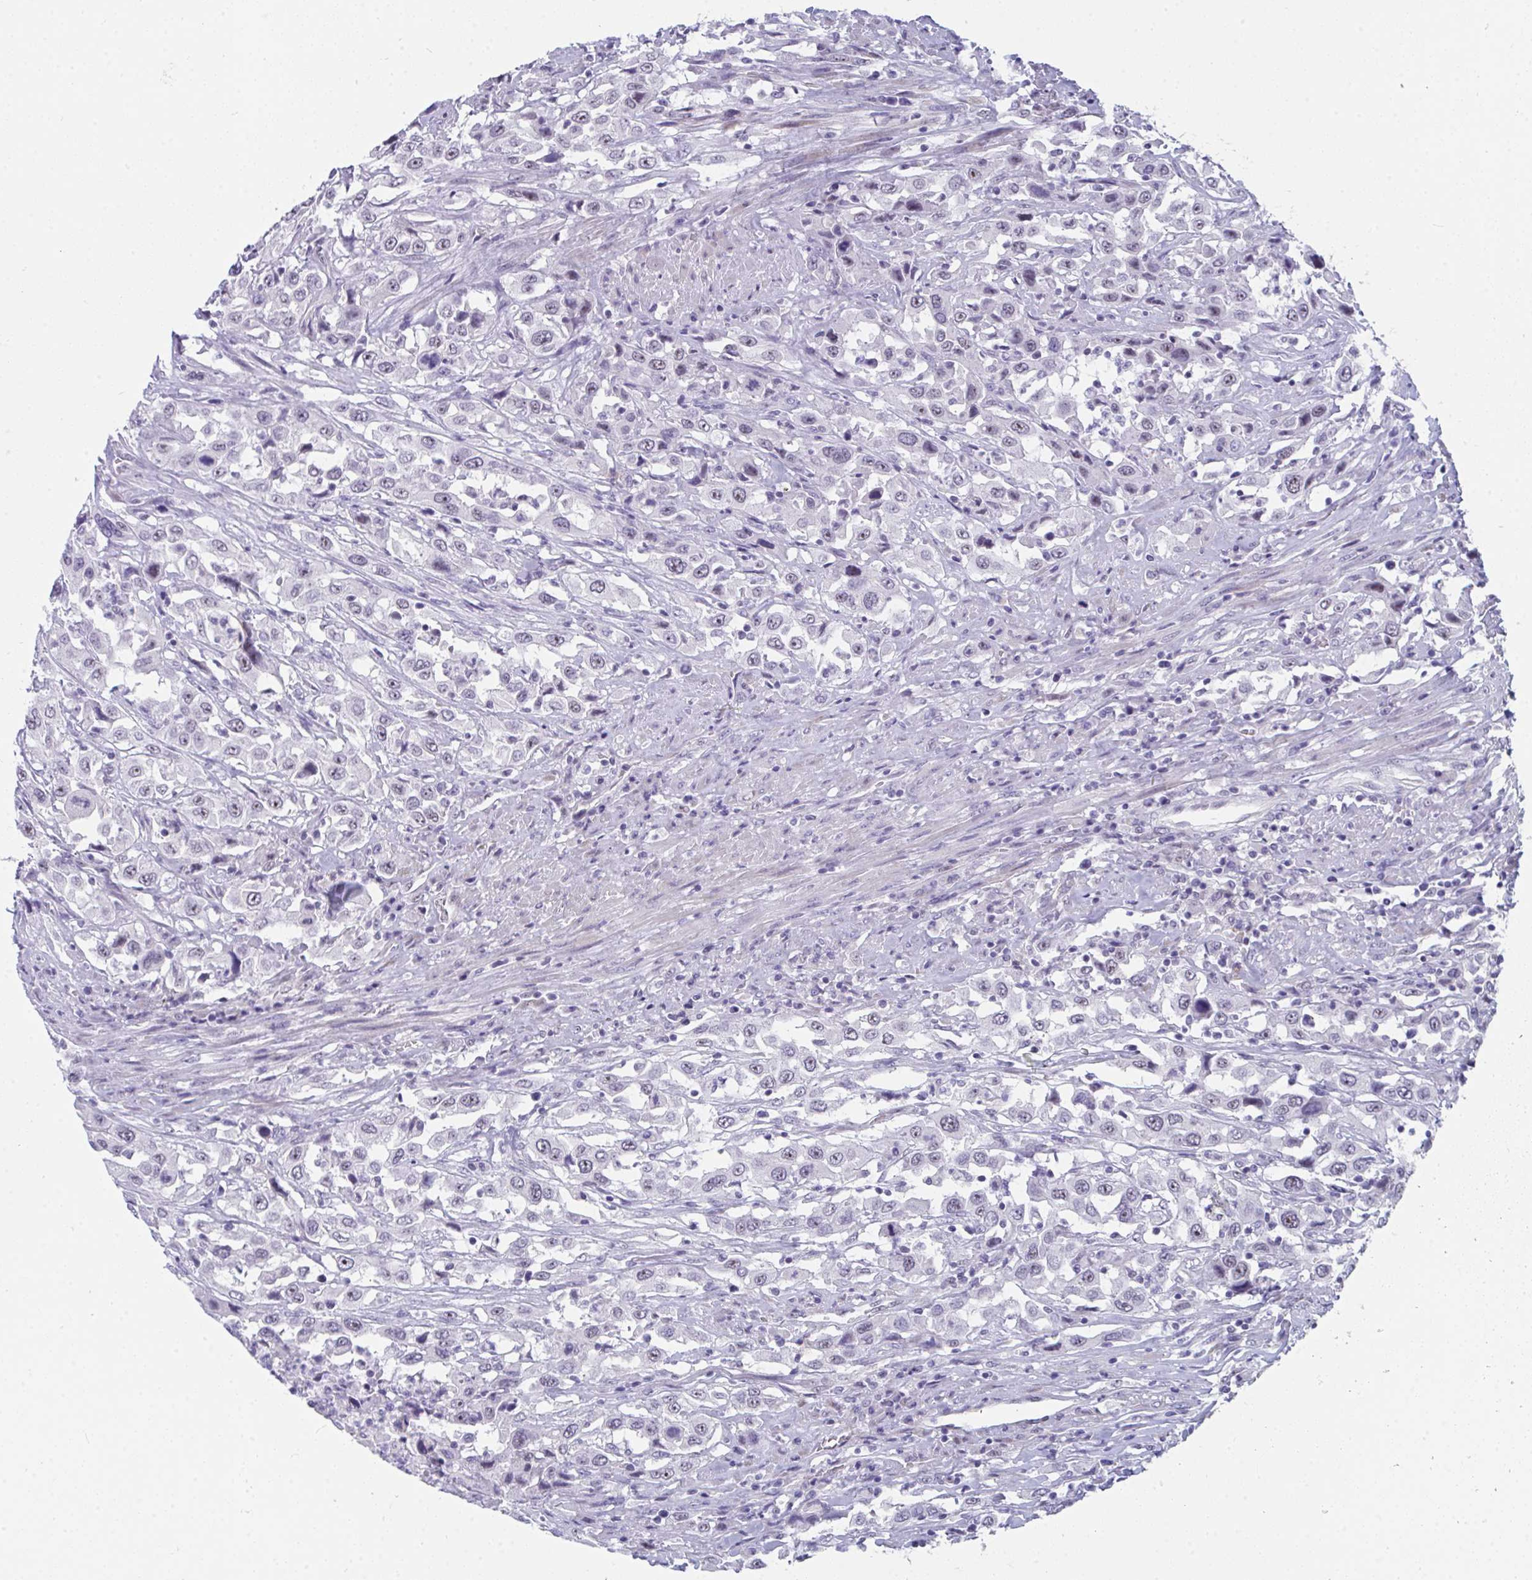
{"staining": {"intensity": "negative", "quantity": "none", "location": "none"}, "tissue": "urothelial cancer", "cell_type": "Tumor cells", "image_type": "cancer", "snomed": [{"axis": "morphology", "description": "Urothelial carcinoma, High grade"}, {"axis": "topography", "description": "Urinary bladder"}], "caption": "IHC of urothelial cancer shows no expression in tumor cells. (Brightfield microscopy of DAB (3,3'-diaminobenzidine) IHC at high magnification).", "gene": "CDK13", "patient": {"sex": "male", "age": 61}}